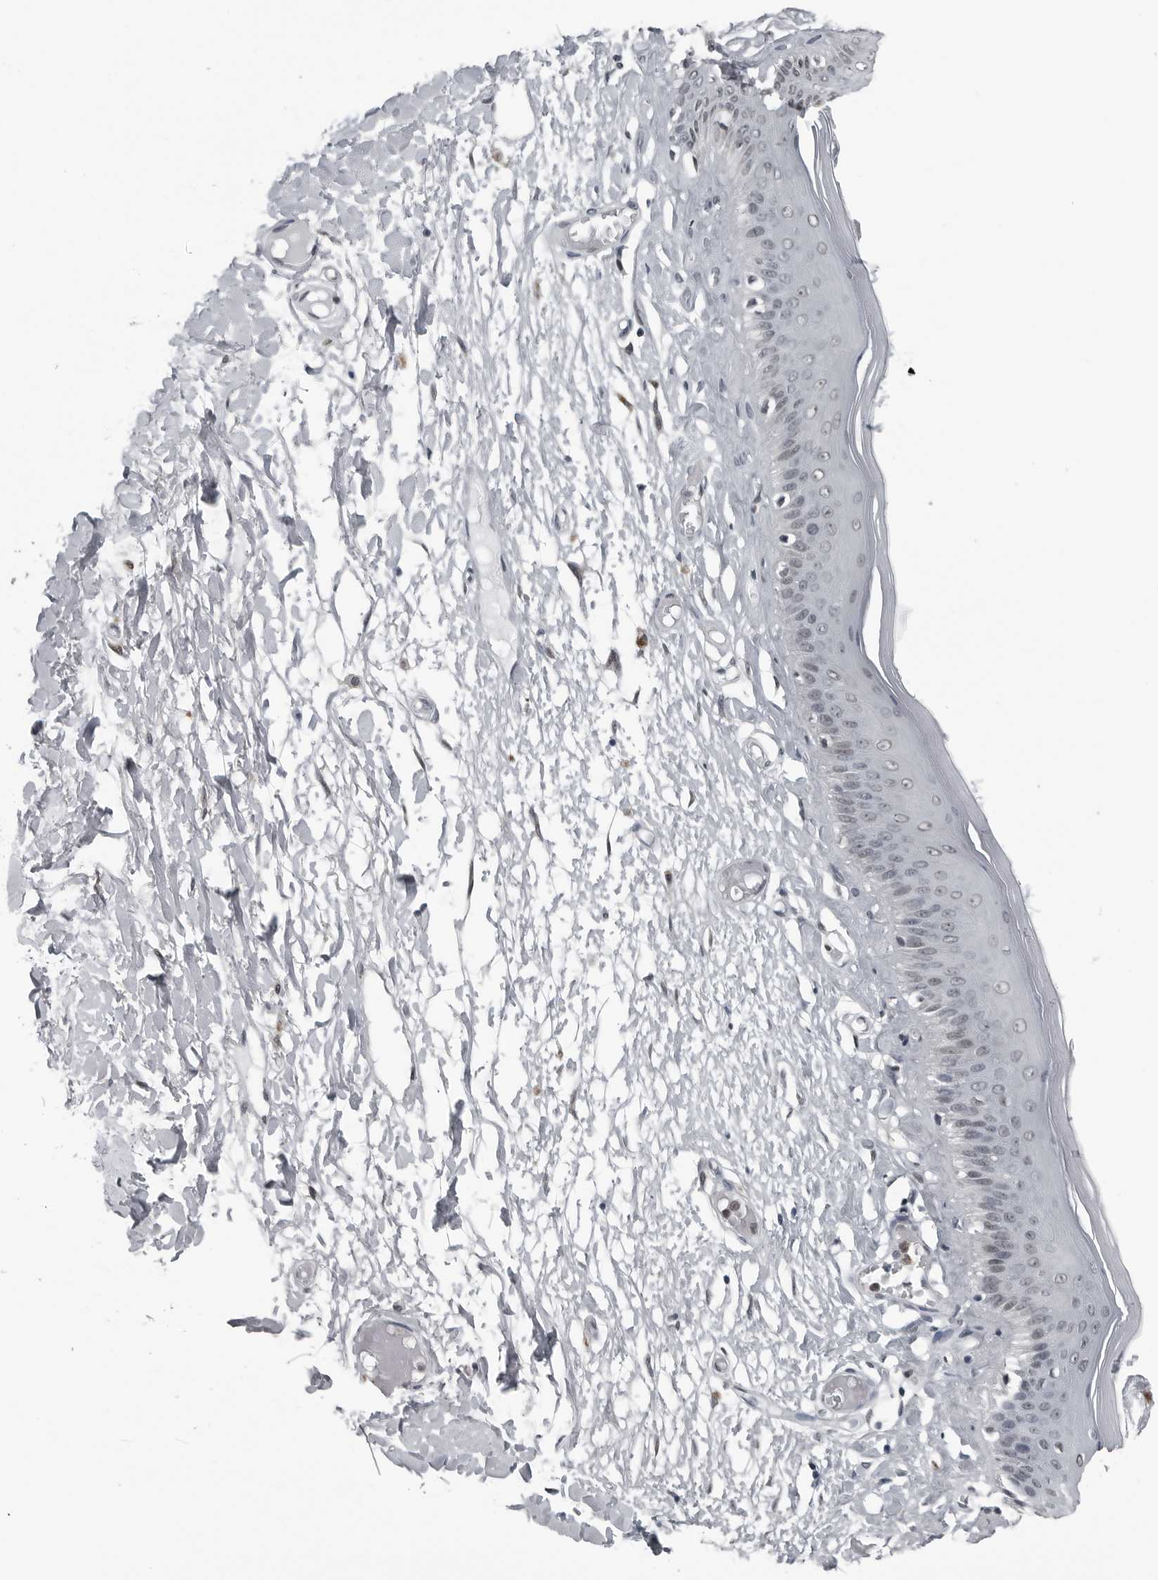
{"staining": {"intensity": "moderate", "quantity": "<25%", "location": "cytoplasmic/membranous,nuclear"}, "tissue": "skin", "cell_type": "Epidermal cells", "image_type": "normal", "snomed": [{"axis": "morphology", "description": "Normal tissue, NOS"}, {"axis": "topography", "description": "Vulva"}], "caption": "DAB (3,3'-diaminobenzidine) immunohistochemical staining of unremarkable human skin shows moderate cytoplasmic/membranous,nuclear protein staining in approximately <25% of epidermal cells.", "gene": "AKR1A1", "patient": {"sex": "female", "age": 73}}